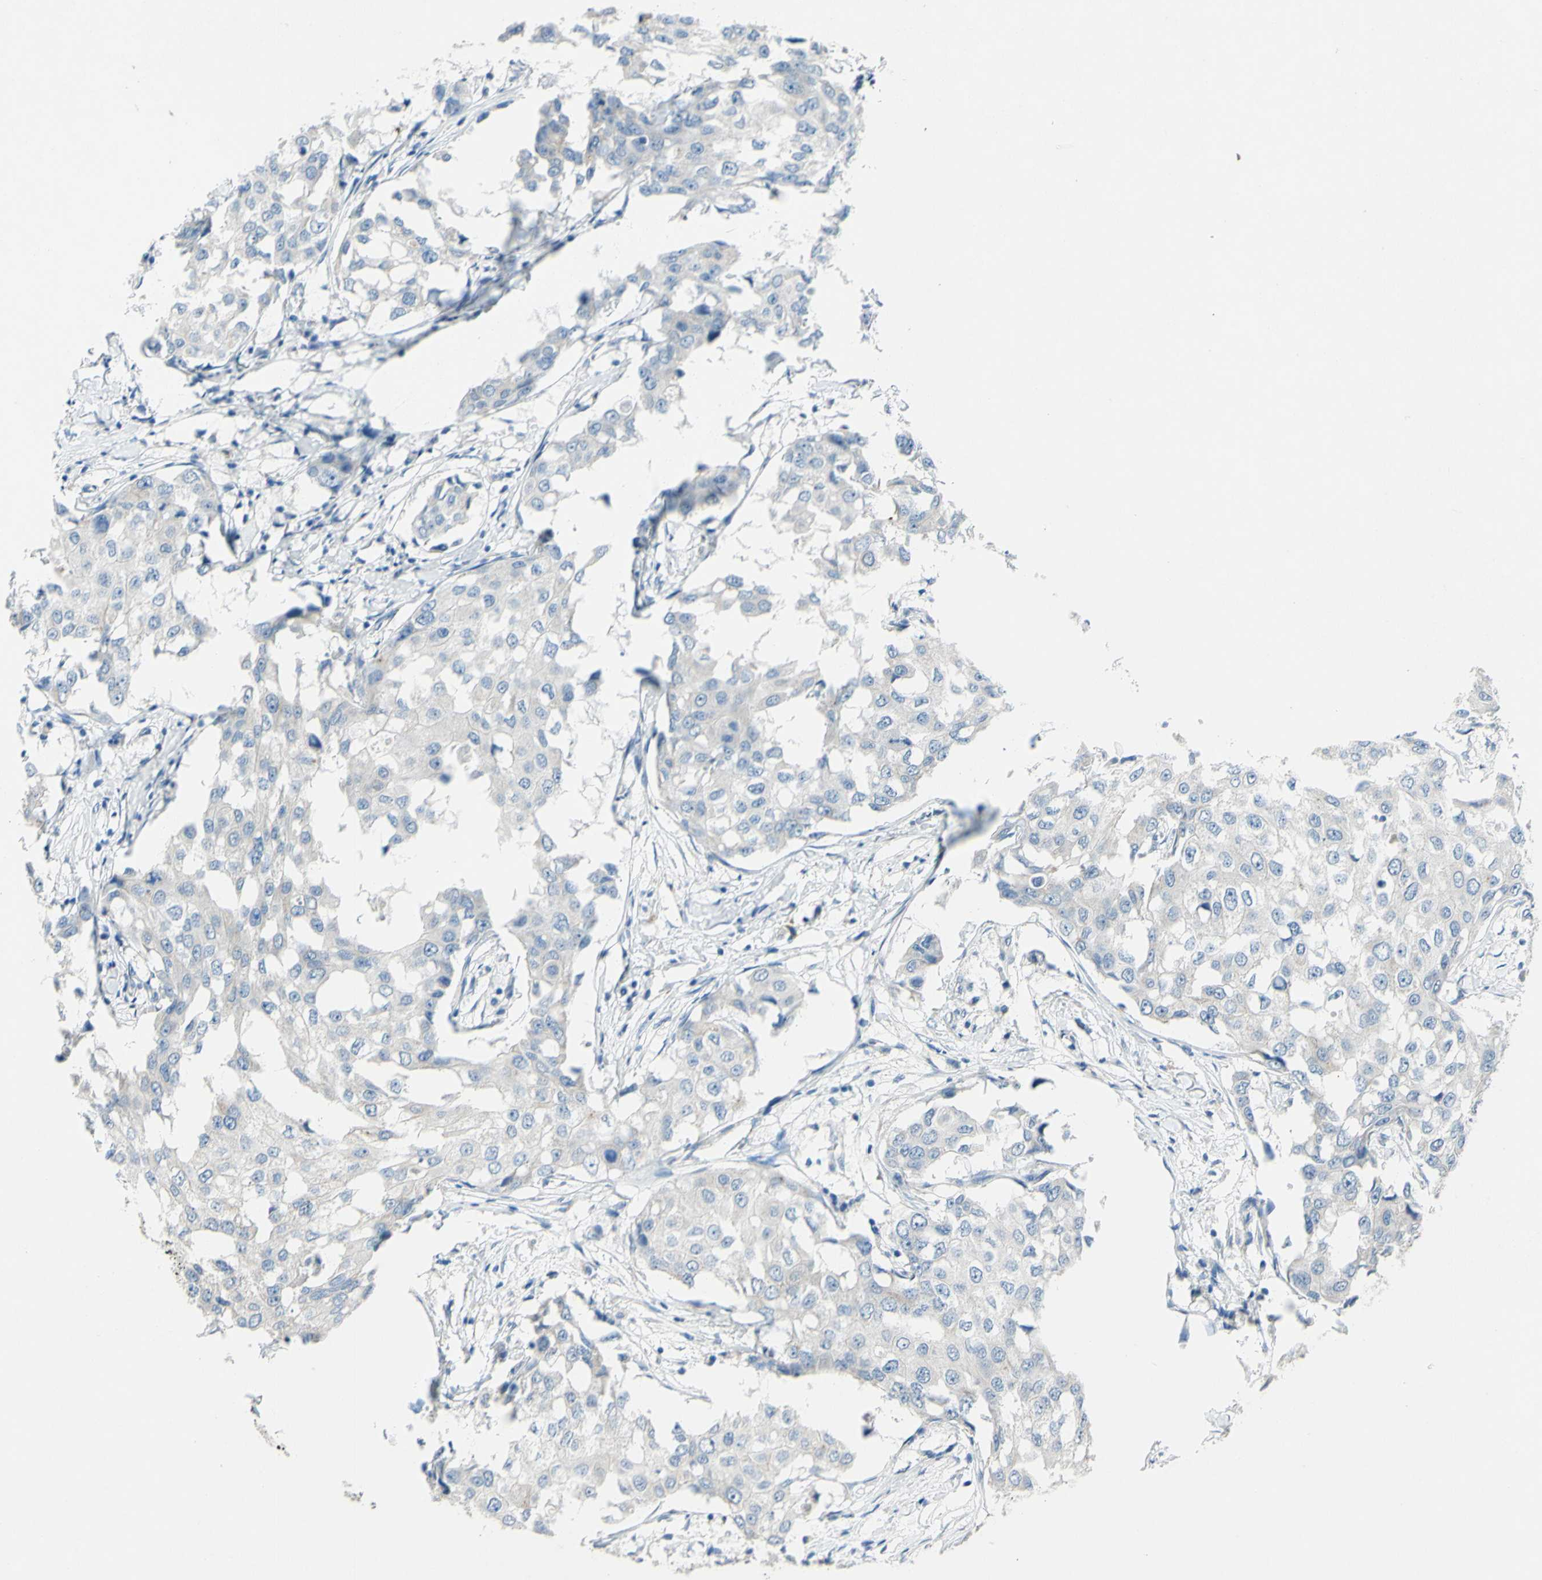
{"staining": {"intensity": "negative", "quantity": "none", "location": "none"}, "tissue": "breast cancer", "cell_type": "Tumor cells", "image_type": "cancer", "snomed": [{"axis": "morphology", "description": "Duct carcinoma"}, {"axis": "topography", "description": "Breast"}], "caption": "Breast invasive ductal carcinoma stained for a protein using immunohistochemistry reveals no staining tumor cells.", "gene": "CDH10", "patient": {"sex": "female", "age": 27}}